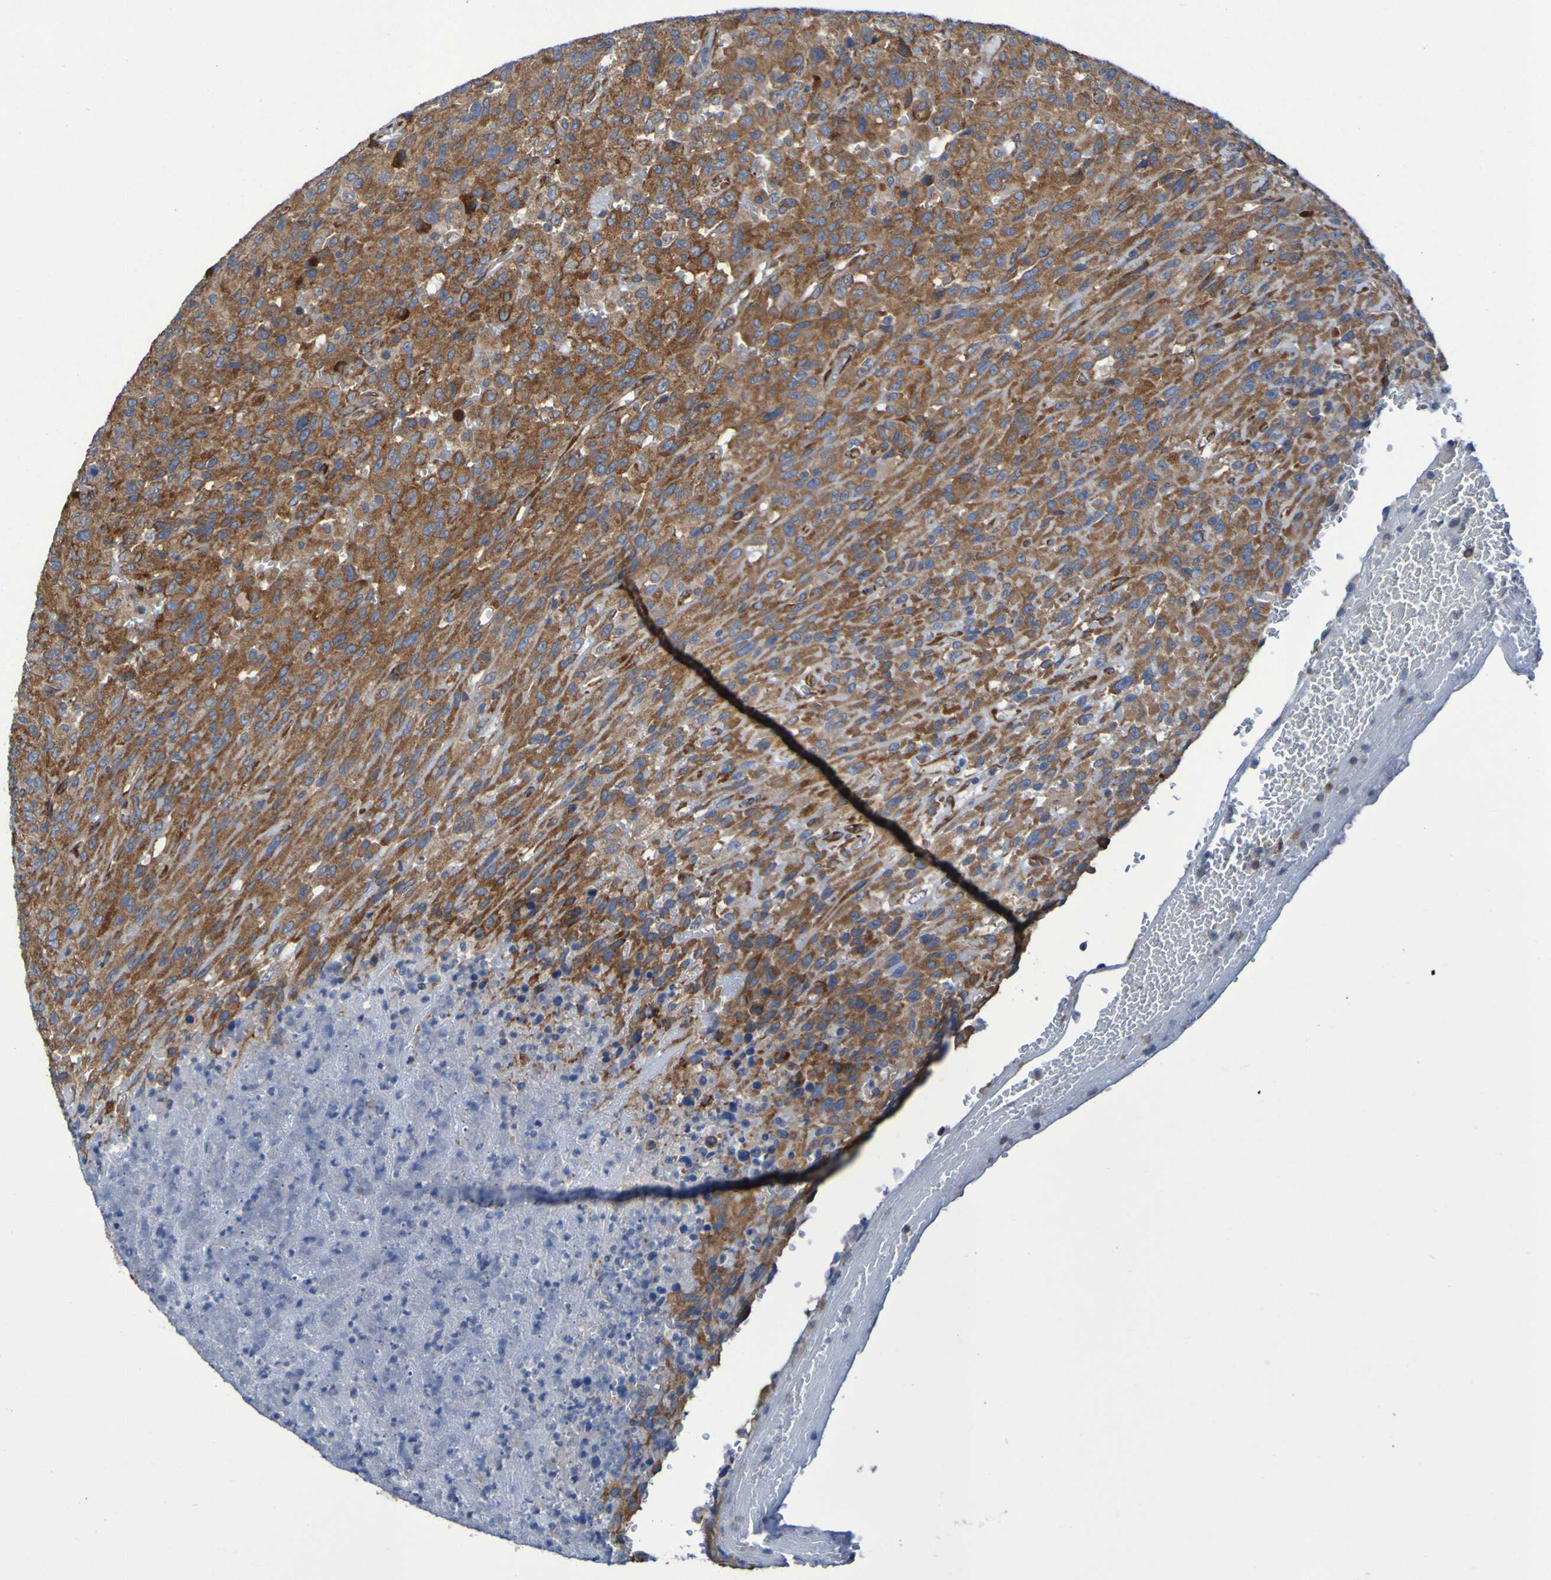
{"staining": {"intensity": "moderate", "quantity": ">75%", "location": "cytoplasmic/membranous"}, "tissue": "urothelial cancer", "cell_type": "Tumor cells", "image_type": "cancer", "snomed": [{"axis": "morphology", "description": "Urothelial carcinoma, High grade"}, {"axis": "topography", "description": "Urinary bladder"}], "caption": "A medium amount of moderate cytoplasmic/membranous staining is appreciated in about >75% of tumor cells in urothelial cancer tissue.", "gene": "FKBP3", "patient": {"sex": "male", "age": 66}}